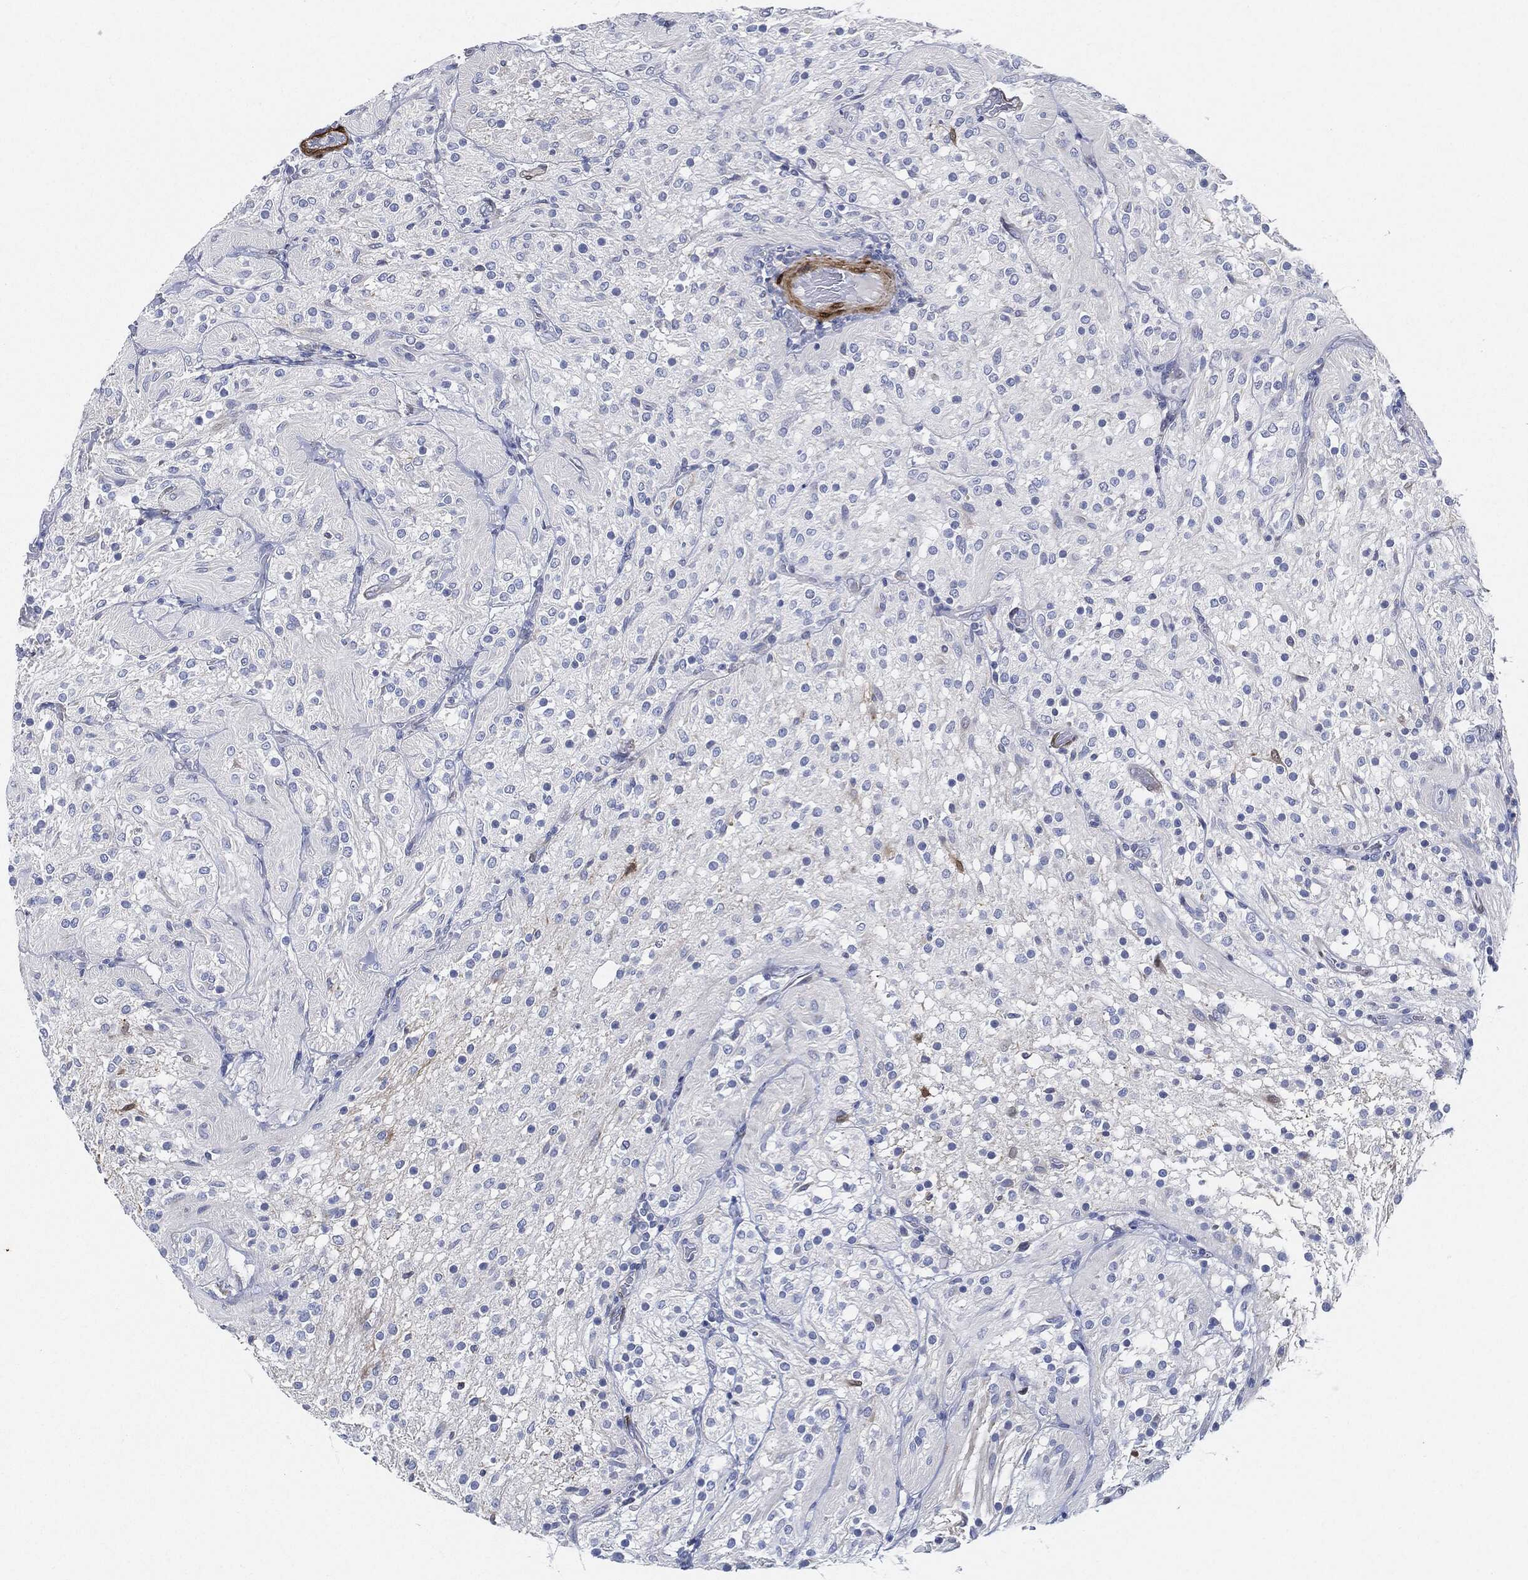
{"staining": {"intensity": "negative", "quantity": "none", "location": "none"}, "tissue": "glioma", "cell_type": "Tumor cells", "image_type": "cancer", "snomed": [{"axis": "morphology", "description": "Glioma, malignant, Low grade"}, {"axis": "topography", "description": "Brain"}], "caption": "DAB immunohistochemical staining of human glioma exhibits no significant expression in tumor cells.", "gene": "TAGLN", "patient": {"sex": "male", "age": 3}}